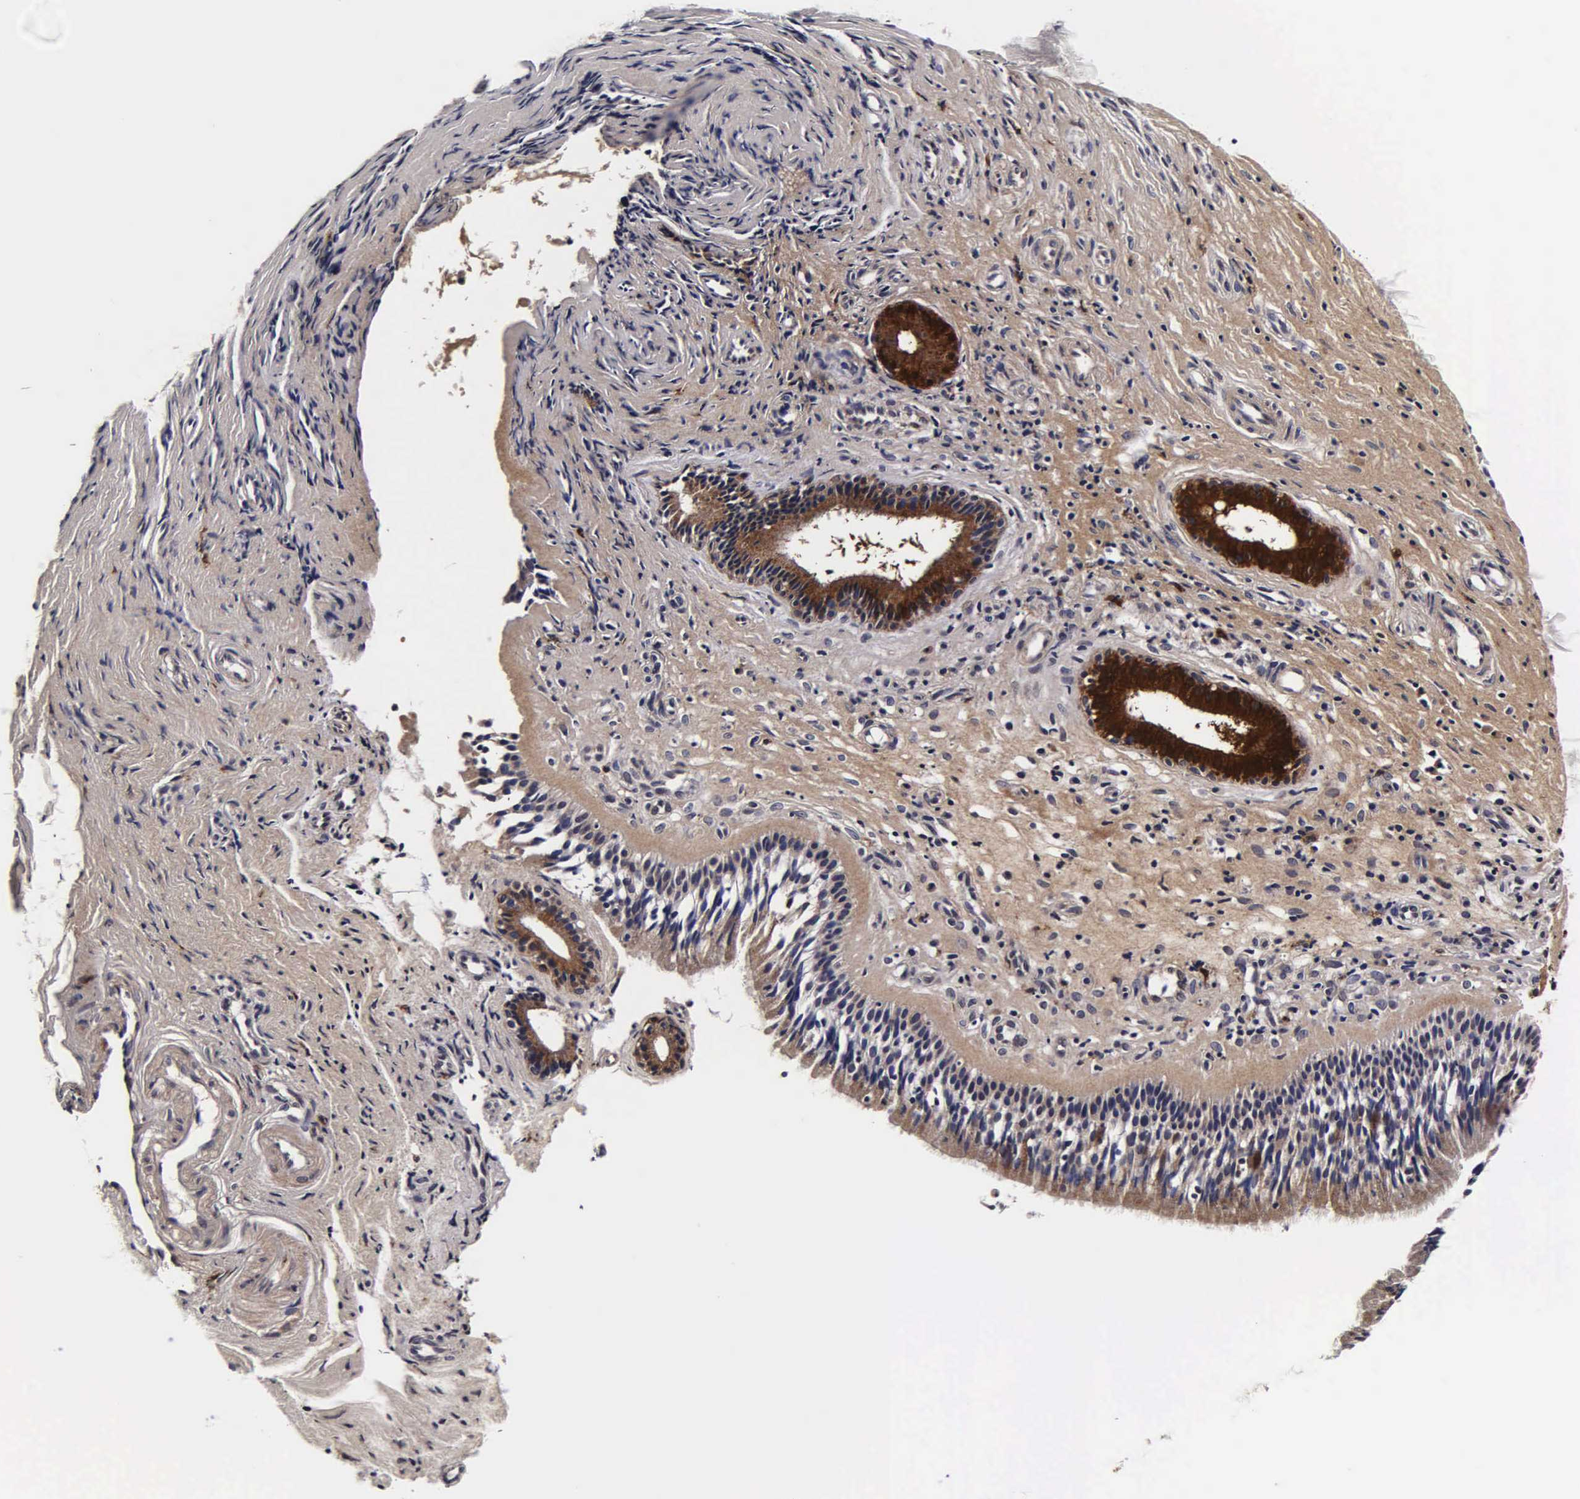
{"staining": {"intensity": "weak", "quantity": "25%-75%", "location": "cytoplasmic/membranous"}, "tissue": "nasopharynx", "cell_type": "Respiratory epithelial cells", "image_type": "normal", "snomed": [{"axis": "morphology", "description": "Normal tissue, NOS"}, {"axis": "topography", "description": "Nasopharynx"}], "caption": "Brown immunohistochemical staining in benign nasopharynx exhibits weak cytoplasmic/membranous expression in about 25%-75% of respiratory epithelial cells. (brown staining indicates protein expression, while blue staining denotes nuclei).", "gene": "CST3", "patient": {"sex": "female", "age": 78}}